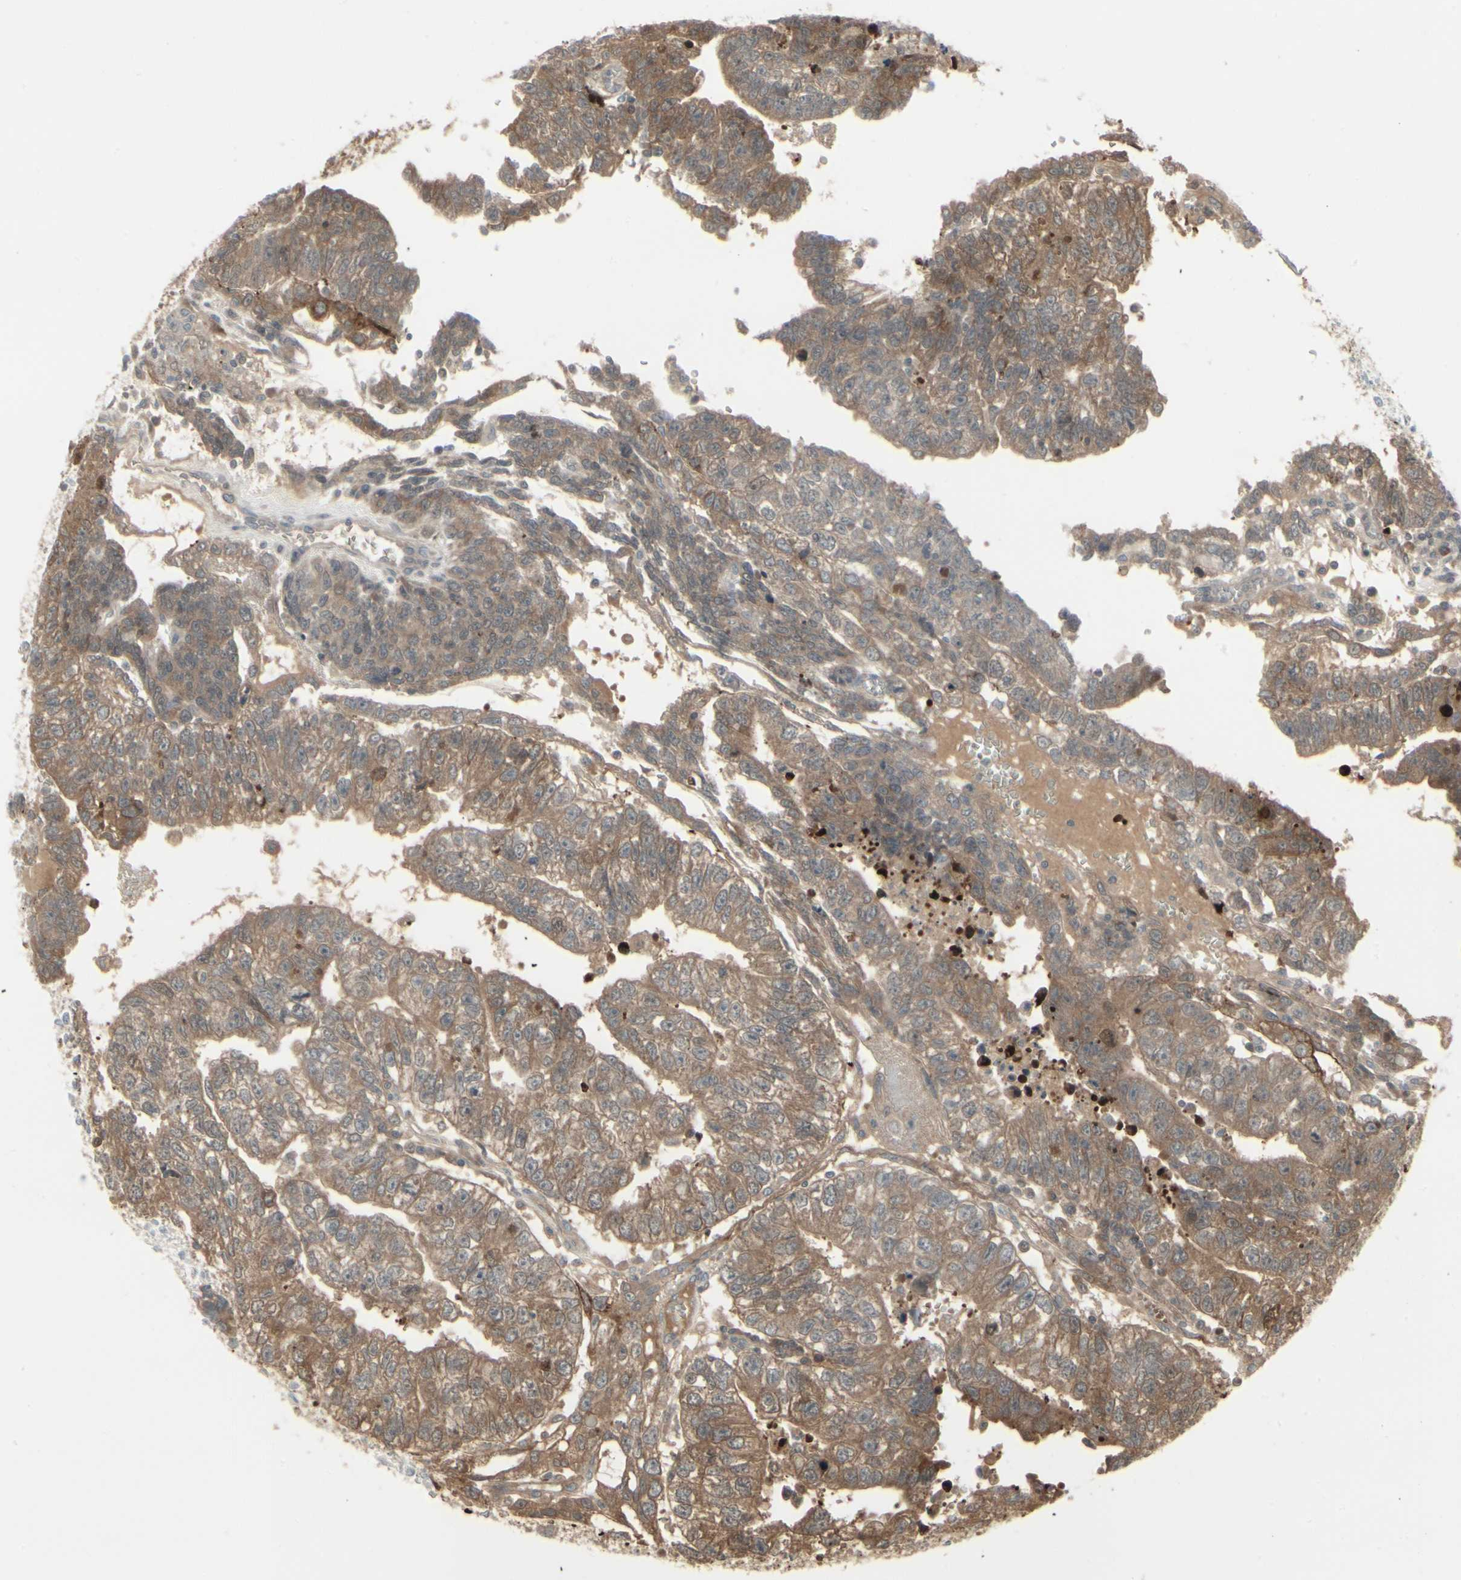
{"staining": {"intensity": "moderate", "quantity": ">75%", "location": "cytoplasmic/membranous"}, "tissue": "testis cancer", "cell_type": "Tumor cells", "image_type": "cancer", "snomed": [{"axis": "morphology", "description": "Seminoma, NOS"}, {"axis": "morphology", "description": "Carcinoma, Embryonal, NOS"}, {"axis": "topography", "description": "Testis"}], "caption": "Immunohistochemistry (IHC) histopathology image of neoplastic tissue: testis cancer stained using immunohistochemistry (IHC) shows medium levels of moderate protein expression localized specifically in the cytoplasmic/membranous of tumor cells, appearing as a cytoplasmic/membranous brown color.", "gene": "IGFBP6", "patient": {"sex": "male", "age": 52}}